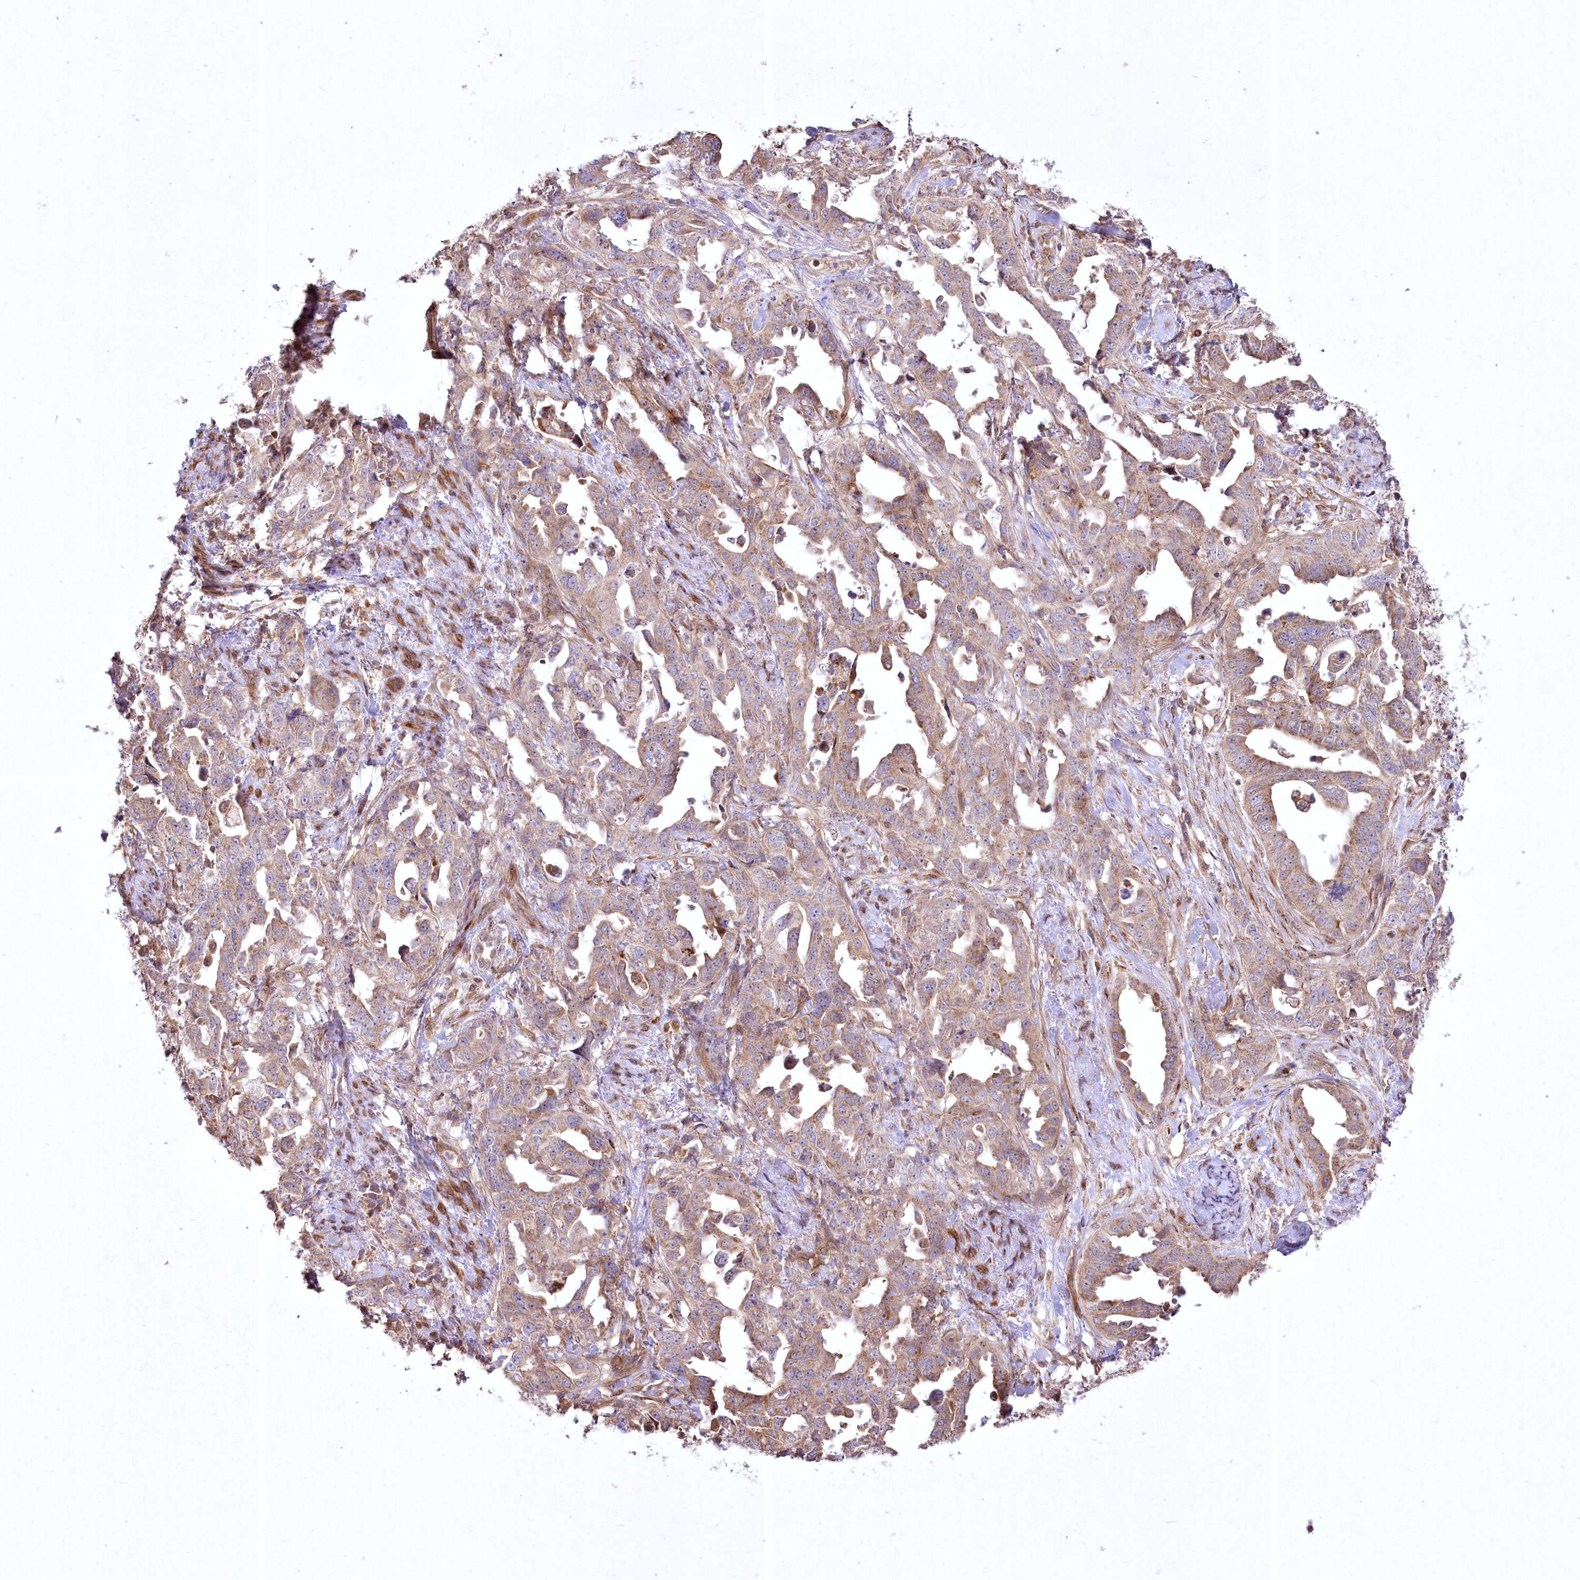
{"staining": {"intensity": "moderate", "quantity": ">75%", "location": "cytoplasmic/membranous"}, "tissue": "endometrial cancer", "cell_type": "Tumor cells", "image_type": "cancer", "snomed": [{"axis": "morphology", "description": "Adenocarcinoma, NOS"}, {"axis": "topography", "description": "Endometrium"}], "caption": "This micrograph reveals IHC staining of endometrial cancer, with medium moderate cytoplasmic/membranous positivity in approximately >75% of tumor cells.", "gene": "SH3TC1", "patient": {"sex": "female", "age": 65}}